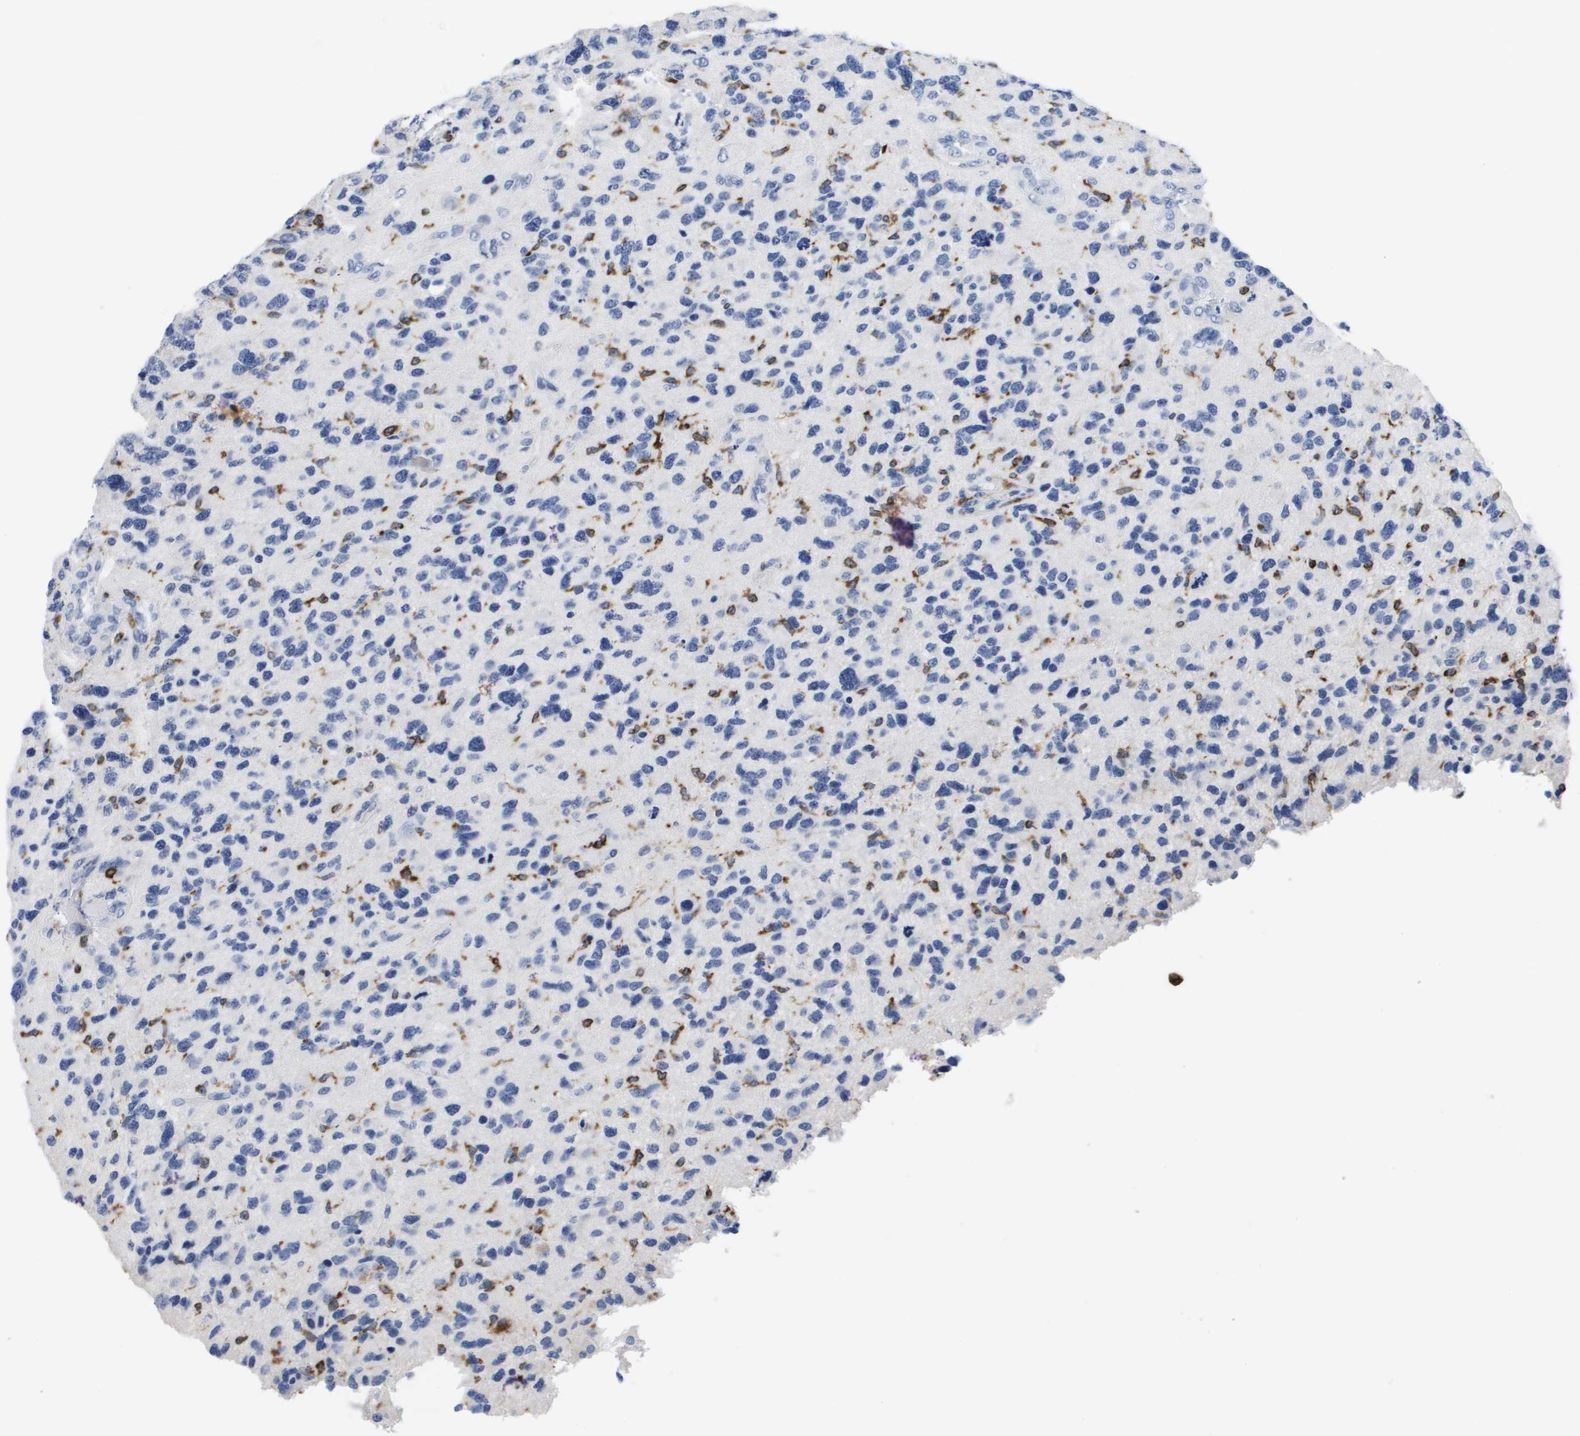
{"staining": {"intensity": "negative", "quantity": "none", "location": "none"}, "tissue": "glioma", "cell_type": "Tumor cells", "image_type": "cancer", "snomed": [{"axis": "morphology", "description": "Glioma, malignant, High grade"}, {"axis": "topography", "description": "Brain"}], "caption": "Immunohistochemistry (IHC) micrograph of neoplastic tissue: high-grade glioma (malignant) stained with DAB shows no significant protein expression in tumor cells.", "gene": "HMOX1", "patient": {"sex": "female", "age": 58}}